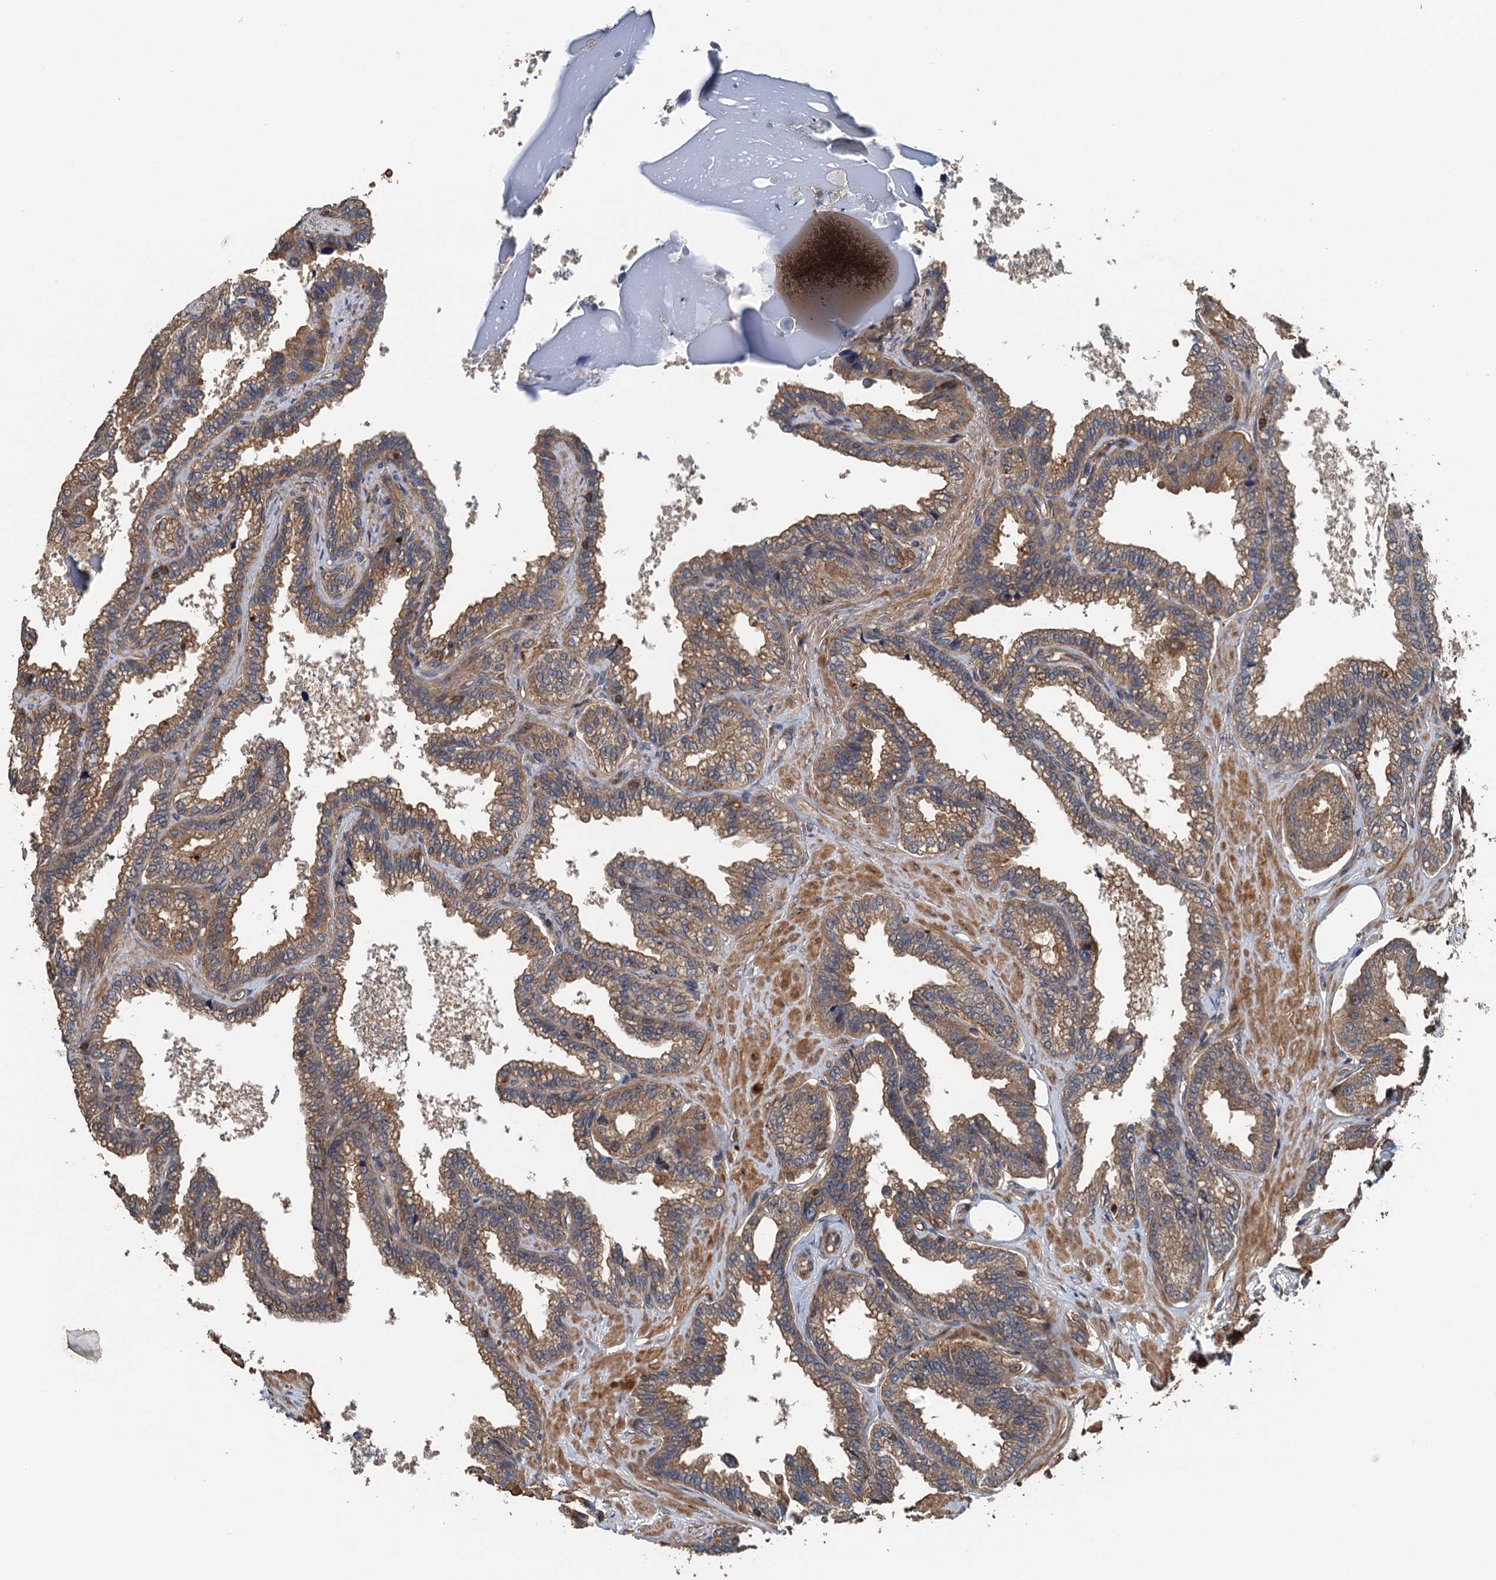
{"staining": {"intensity": "moderate", "quantity": ">75%", "location": "cytoplasmic/membranous"}, "tissue": "seminal vesicle", "cell_type": "Glandular cells", "image_type": "normal", "snomed": [{"axis": "morphology", "description": "Normal tissue, NOS"}, {"axis": "topography", "description": "Seminal veicle"}], "caption": "Benign seminal vesicle was stained to show a protein in brown. There is medium levels of moderate cytoplasmic/membranous expression in about >75% of glandular cells. (DAB = brown stain, brightfield microscopy at high magnification).", "gene": "BORCS5", "patient": {"sex": "male", "age": 46}}